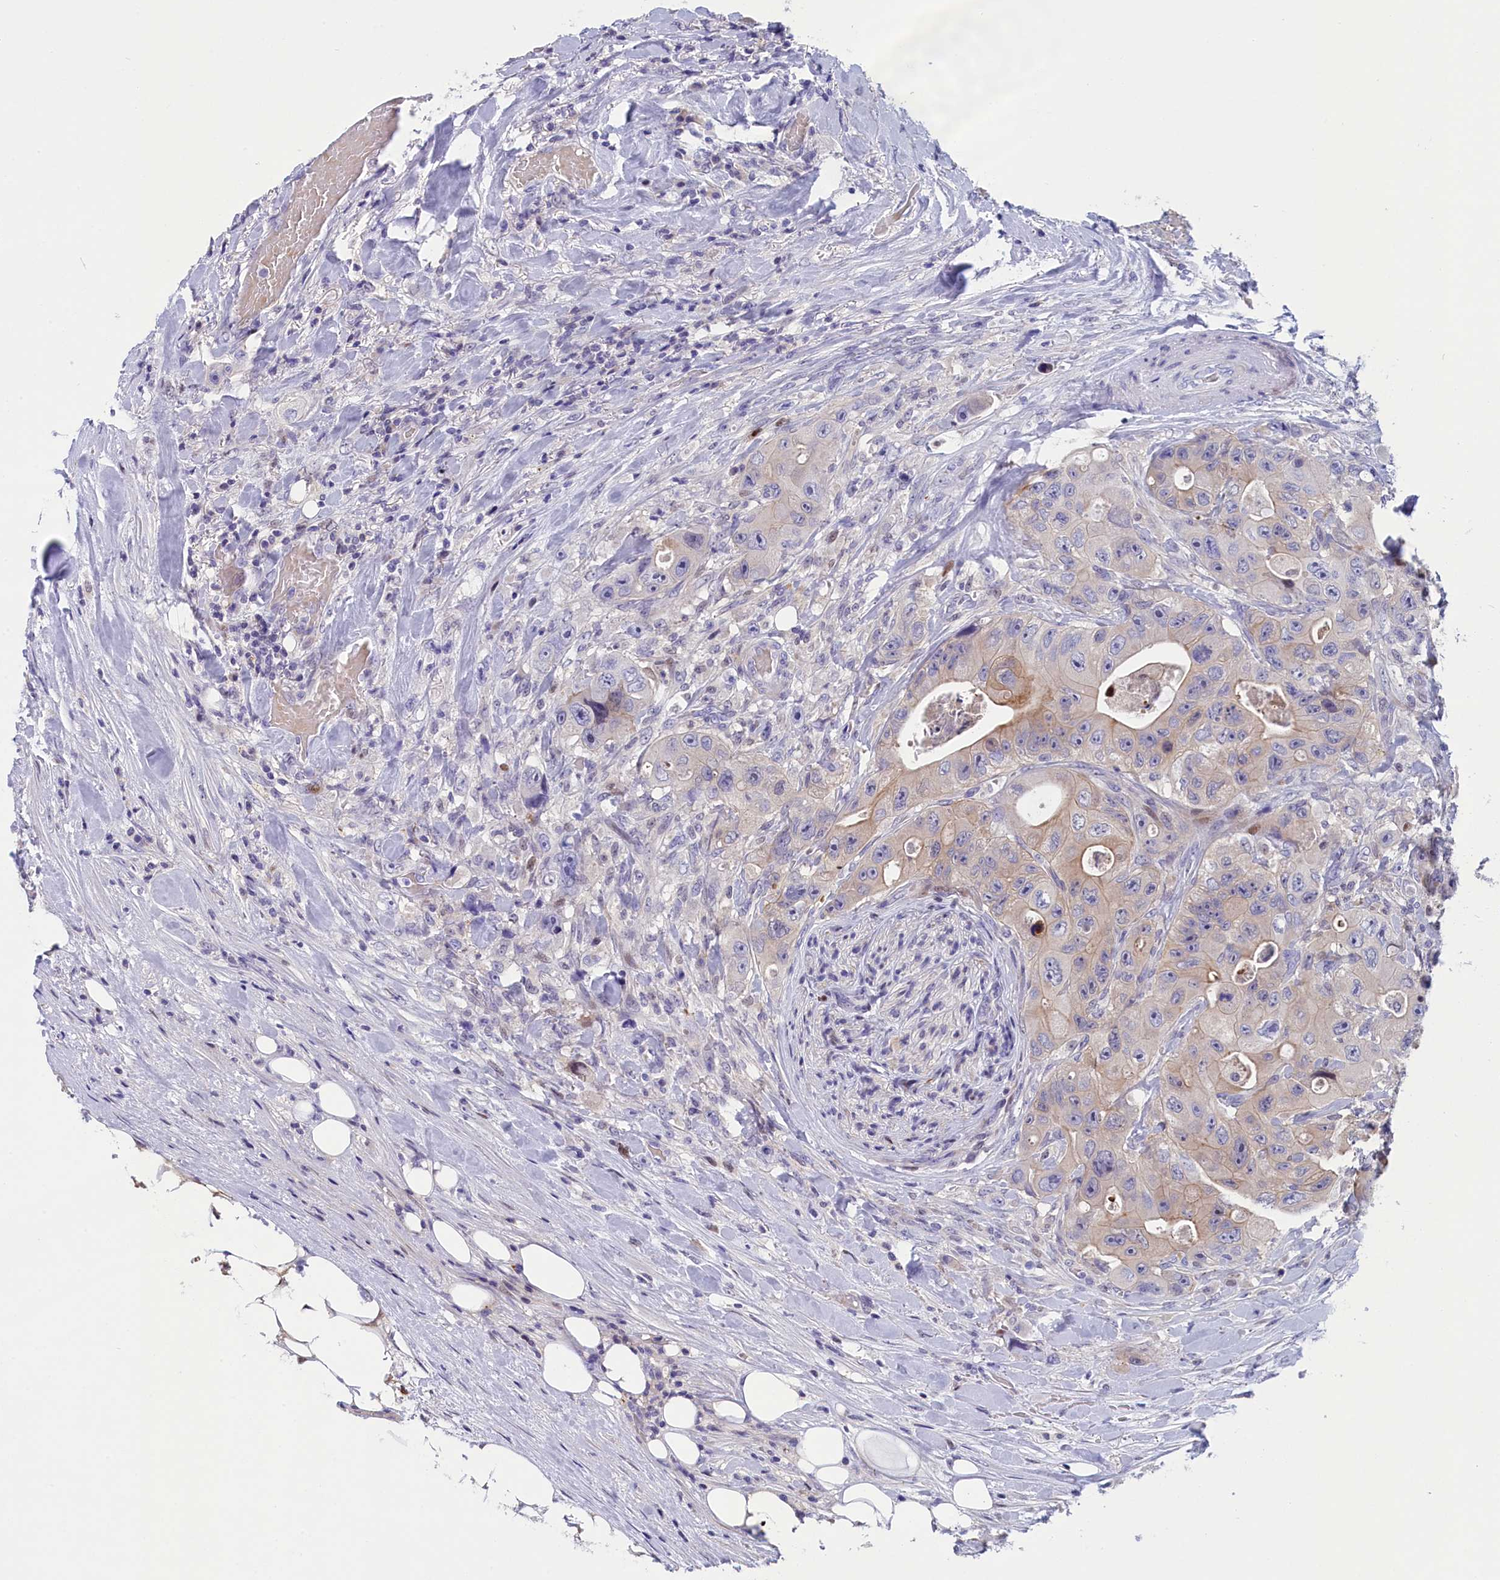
{"staining": {"intensity": "weak", "quantity": "<25%", "location": "cytoplasmic/membranous"}, "tissue": "colorectal cancer", "cell_type": "Tumor cells", "image_type": "cancer", "snomed": [{"axis": "morphology", "description": "Adenocarcinoma, NOS"}, {"axis": "topography", "description": "Colon"}], "caption": "There is no significant staining in tumor cells of adenocarcinoma (colorectal).", "gene": "NKPD1", "patient": {"sex": "female", "age": 46}}